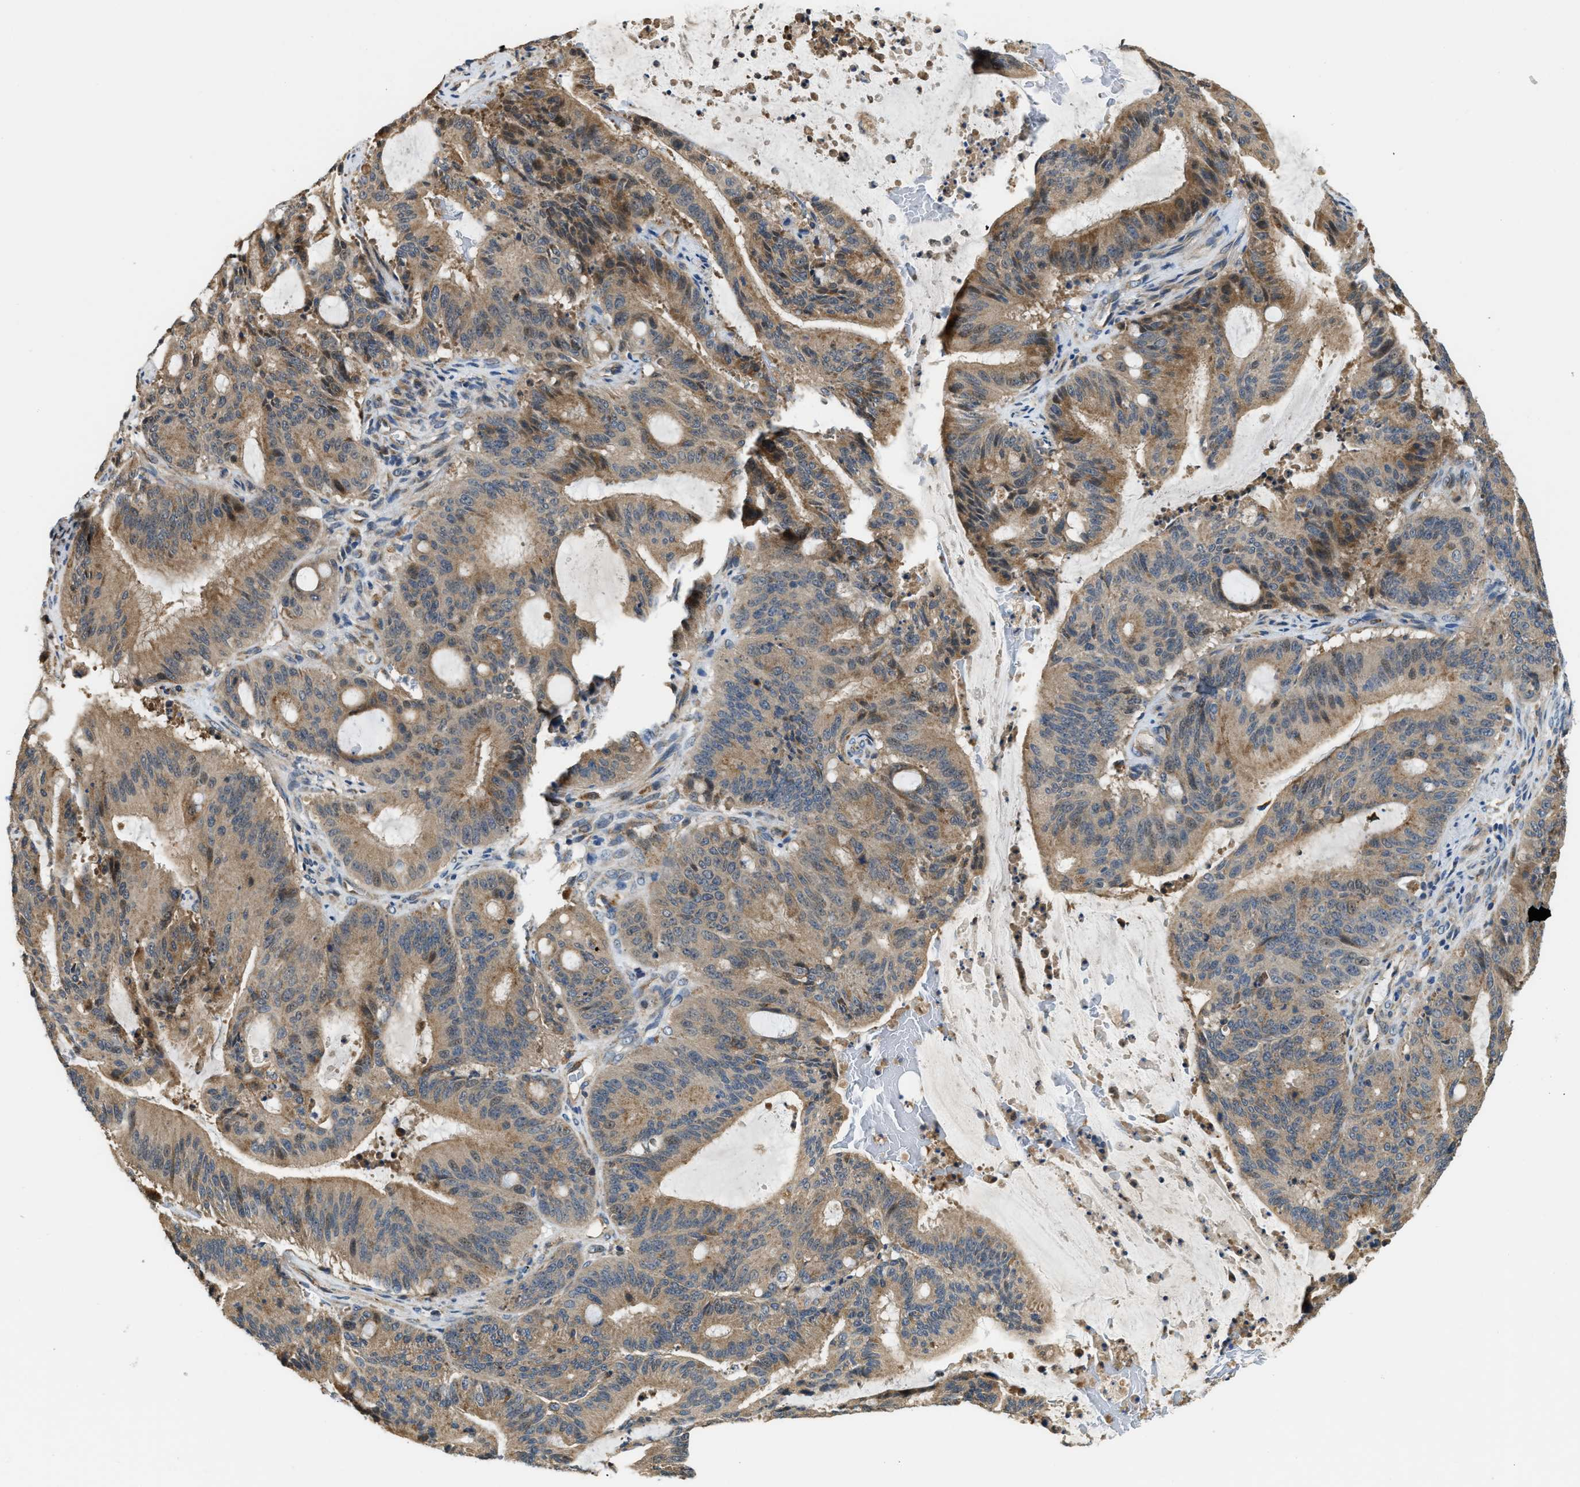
{"staining": {"intensity": "moderate", "quantity": ">75%", "location": "cytoplasmic/membranous"}, "tissue": "liver cancer", "cell_type": "Tumor cells", "image_type": "cancer", "snomed": [{"axis": "morphology", "description": "Normal tissue, NOS"}, {"axis": "morphology", "description": "Cholangiocarcinoma"}, {"axis": "topography", "description": "Liver"}, {"axis": "topography", "description": "Peripheral nerve tissue"}], "caption": "Cholangiocarcinoma (liver) stained with a brown dye reveals moderate cytoplasmic/membranous positive staining in about >75% of tumor cells.", "gene": "STARD3NL", "patient": {"sex": "female", "age": 73}}